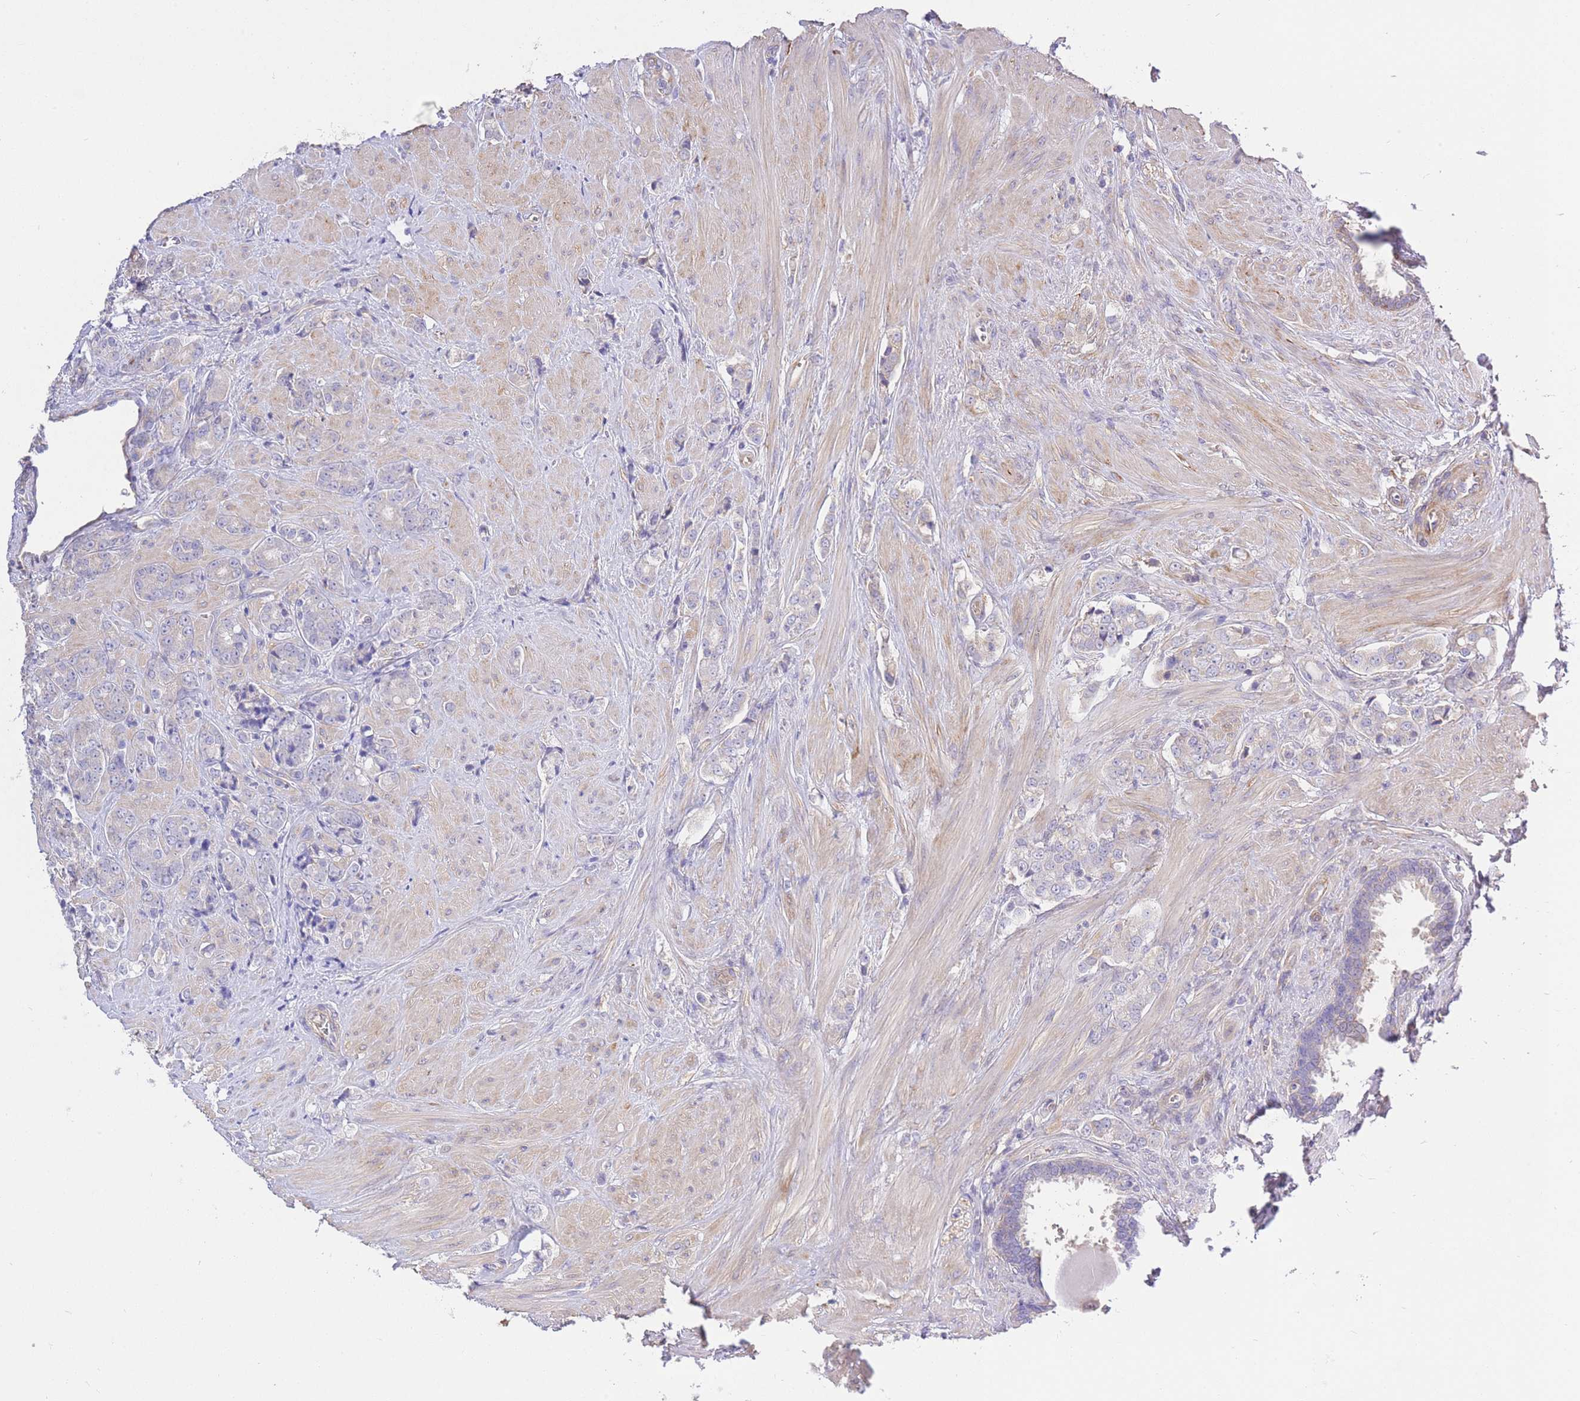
{"staining": {"intensity": "negative", "quantity": "none", "location": "none"}, "tissue": "prostate cancer", "cell_type": "Tumor cells", "image_type": "cancer", "snomed": [{"axis": "morphology", "description": "Adenocarcinoma, High grade"}, {"axis": "topography", "description": "Prostate"}], "caption": "The immunohistochemistry (IHC) photomicrograph has no significant staining in tumor cells of prostate cancer (adenocarcinoma (high-grade)) tissue.", "gene": "INSYN2B", "patient": {"sex": "male", "age": 62}}